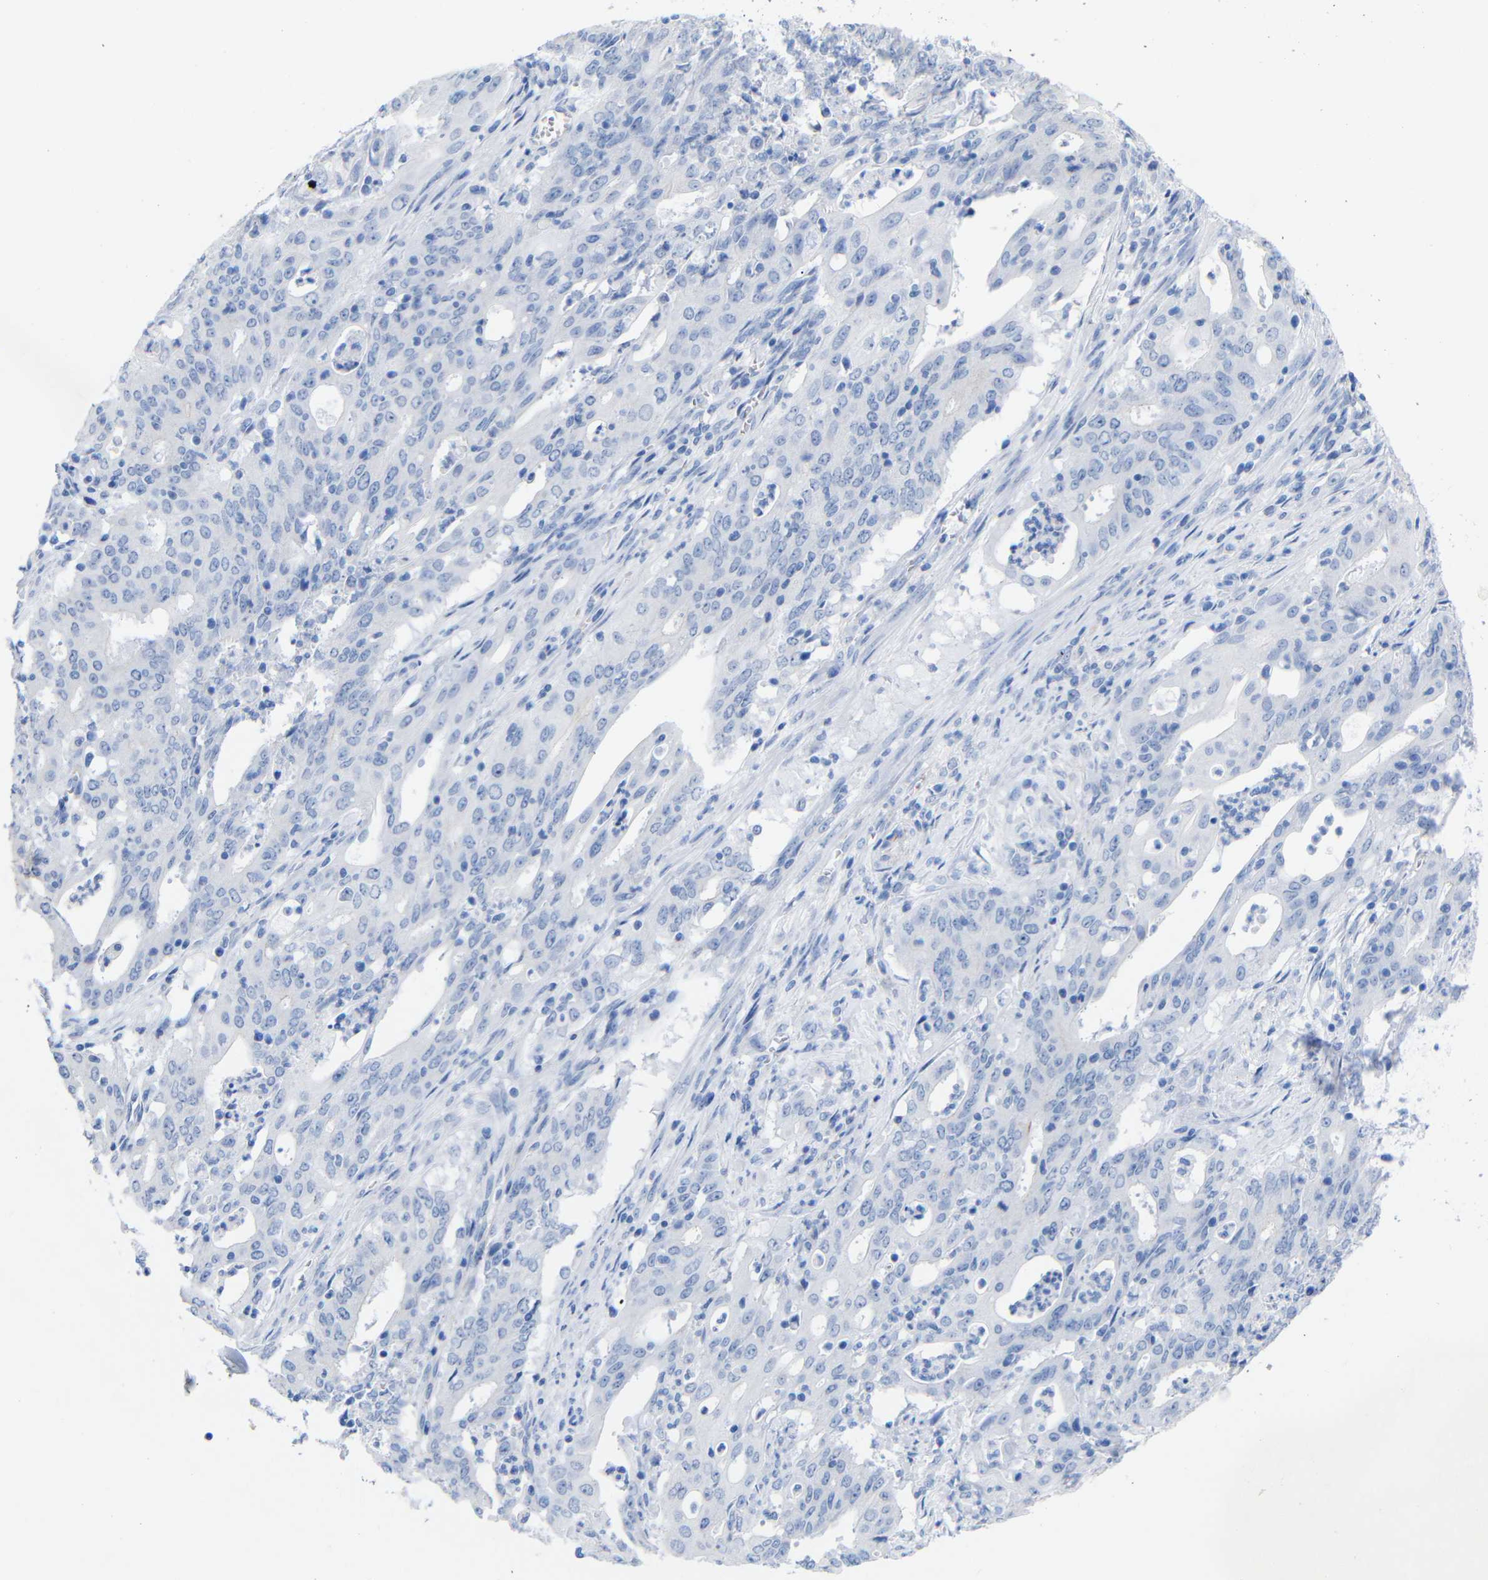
{"staining": {"intensity": "negative", "quantity": "none", "location": "none"}, "tissue": "cervical cancer", "cell_type": "Tumor cells", "image_type": "cancer", "snomed": [{"axis": "morphology", "description": "Adenocarcinoma, NOS"}, {"axis": "topography", "description": "Cervix"}], "caption": "An immunohistochemistry histopathology image of cervical cancer is shown. There is no staining in tumor cells of cervical cancer.", "gene": "CGNL1", "patient": {"sex": "female", "age": 44}}